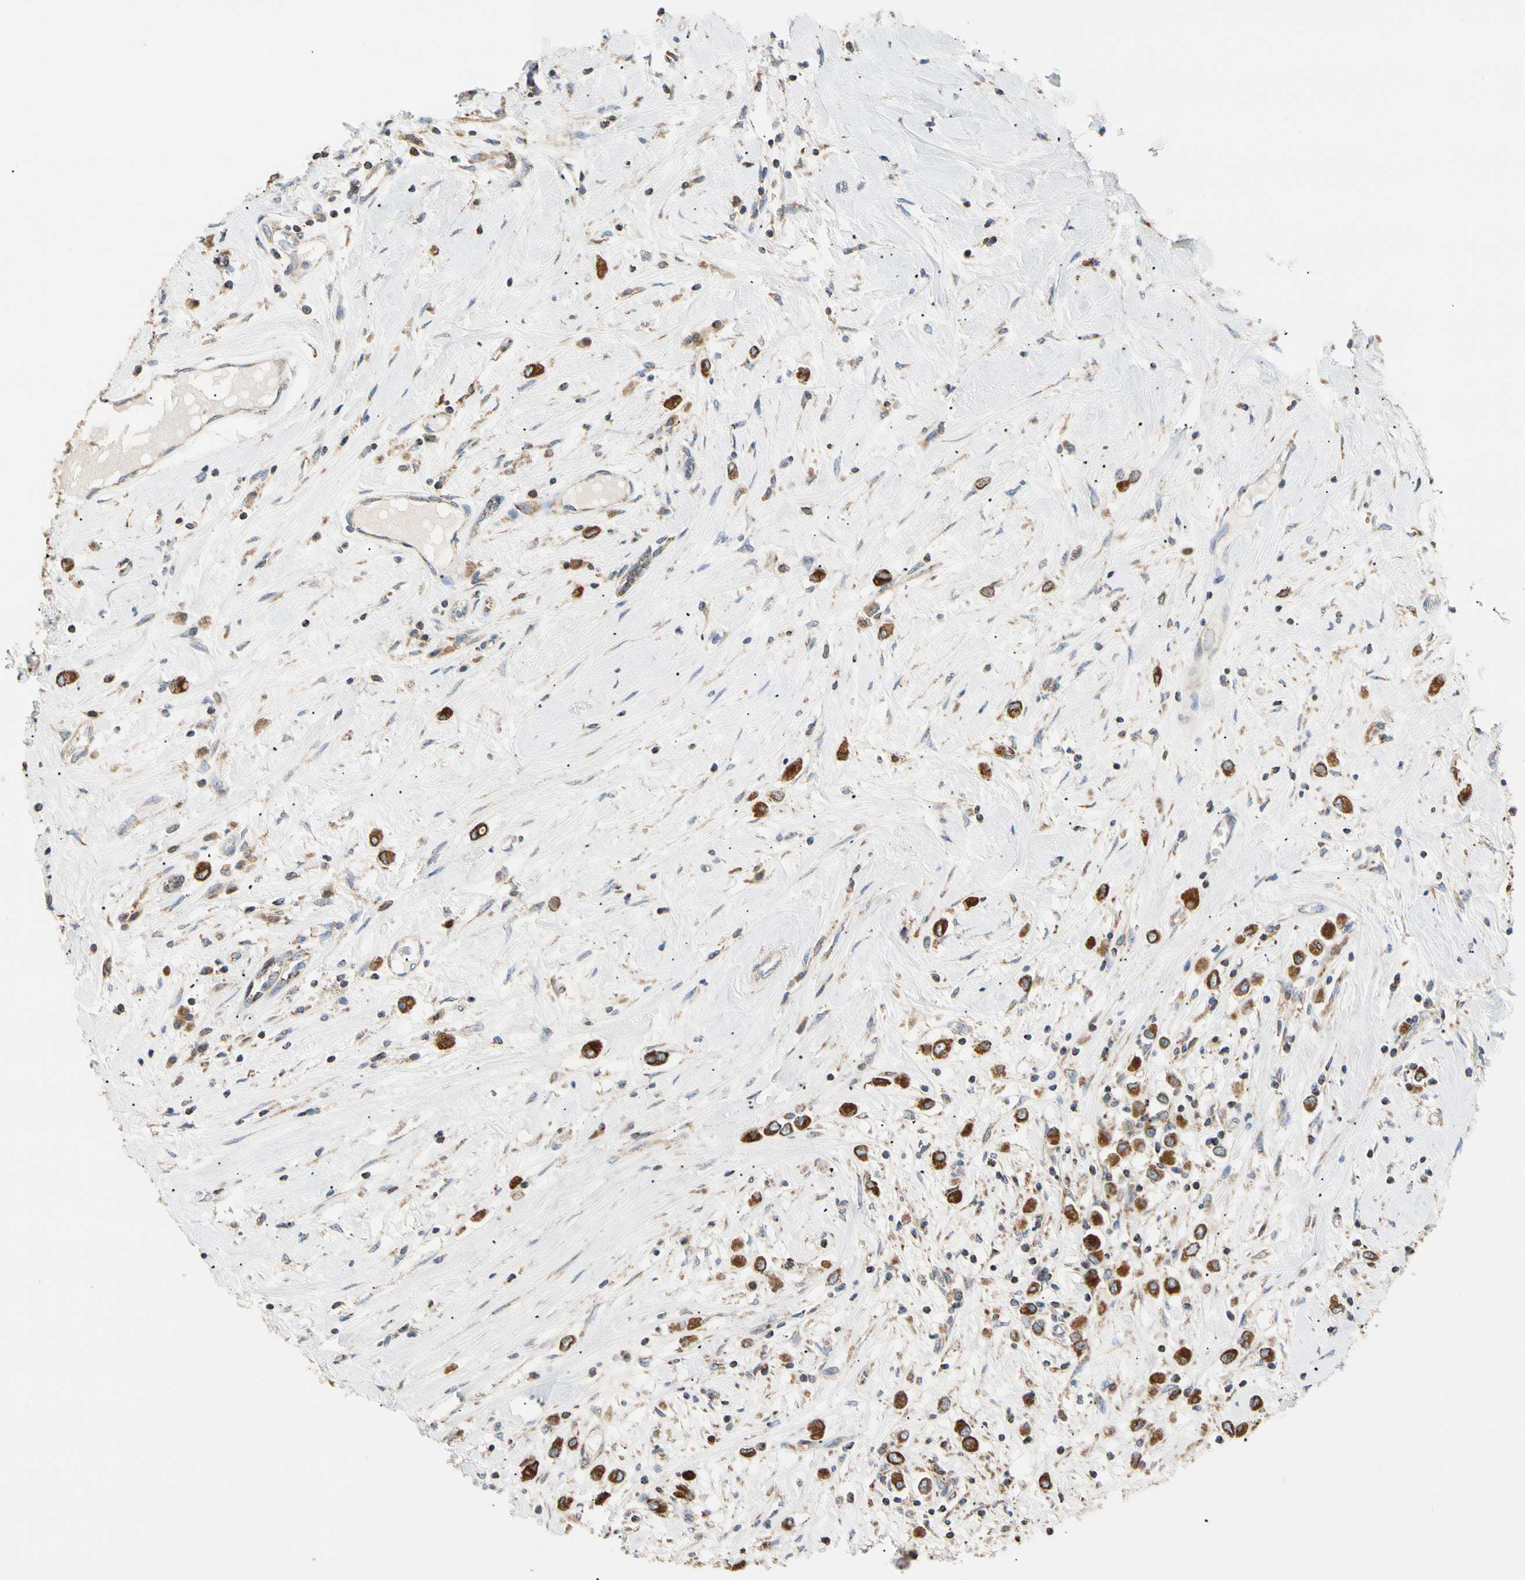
{"staining": {"intensity": "strong", "quantity": ">75%", "location": "cytoplasmic/membranous"}, "tissue": "breast cancer", "cell_type": "Tumor cells", "image_type": "cancer", "snomed": [{"axis": "morphology", "description": "Duct carcinoma"}, {"axis": "topography", "description": "Breast"}], "caption": "A micrograph of breast cancer (infiltrating ductal carcinoma) stained for a protein displays strong cytoplasmic/membranous brown staining in tumor cells.", "gene": "PLGRKT", "patient": {"sex": "female", "age": 61}}